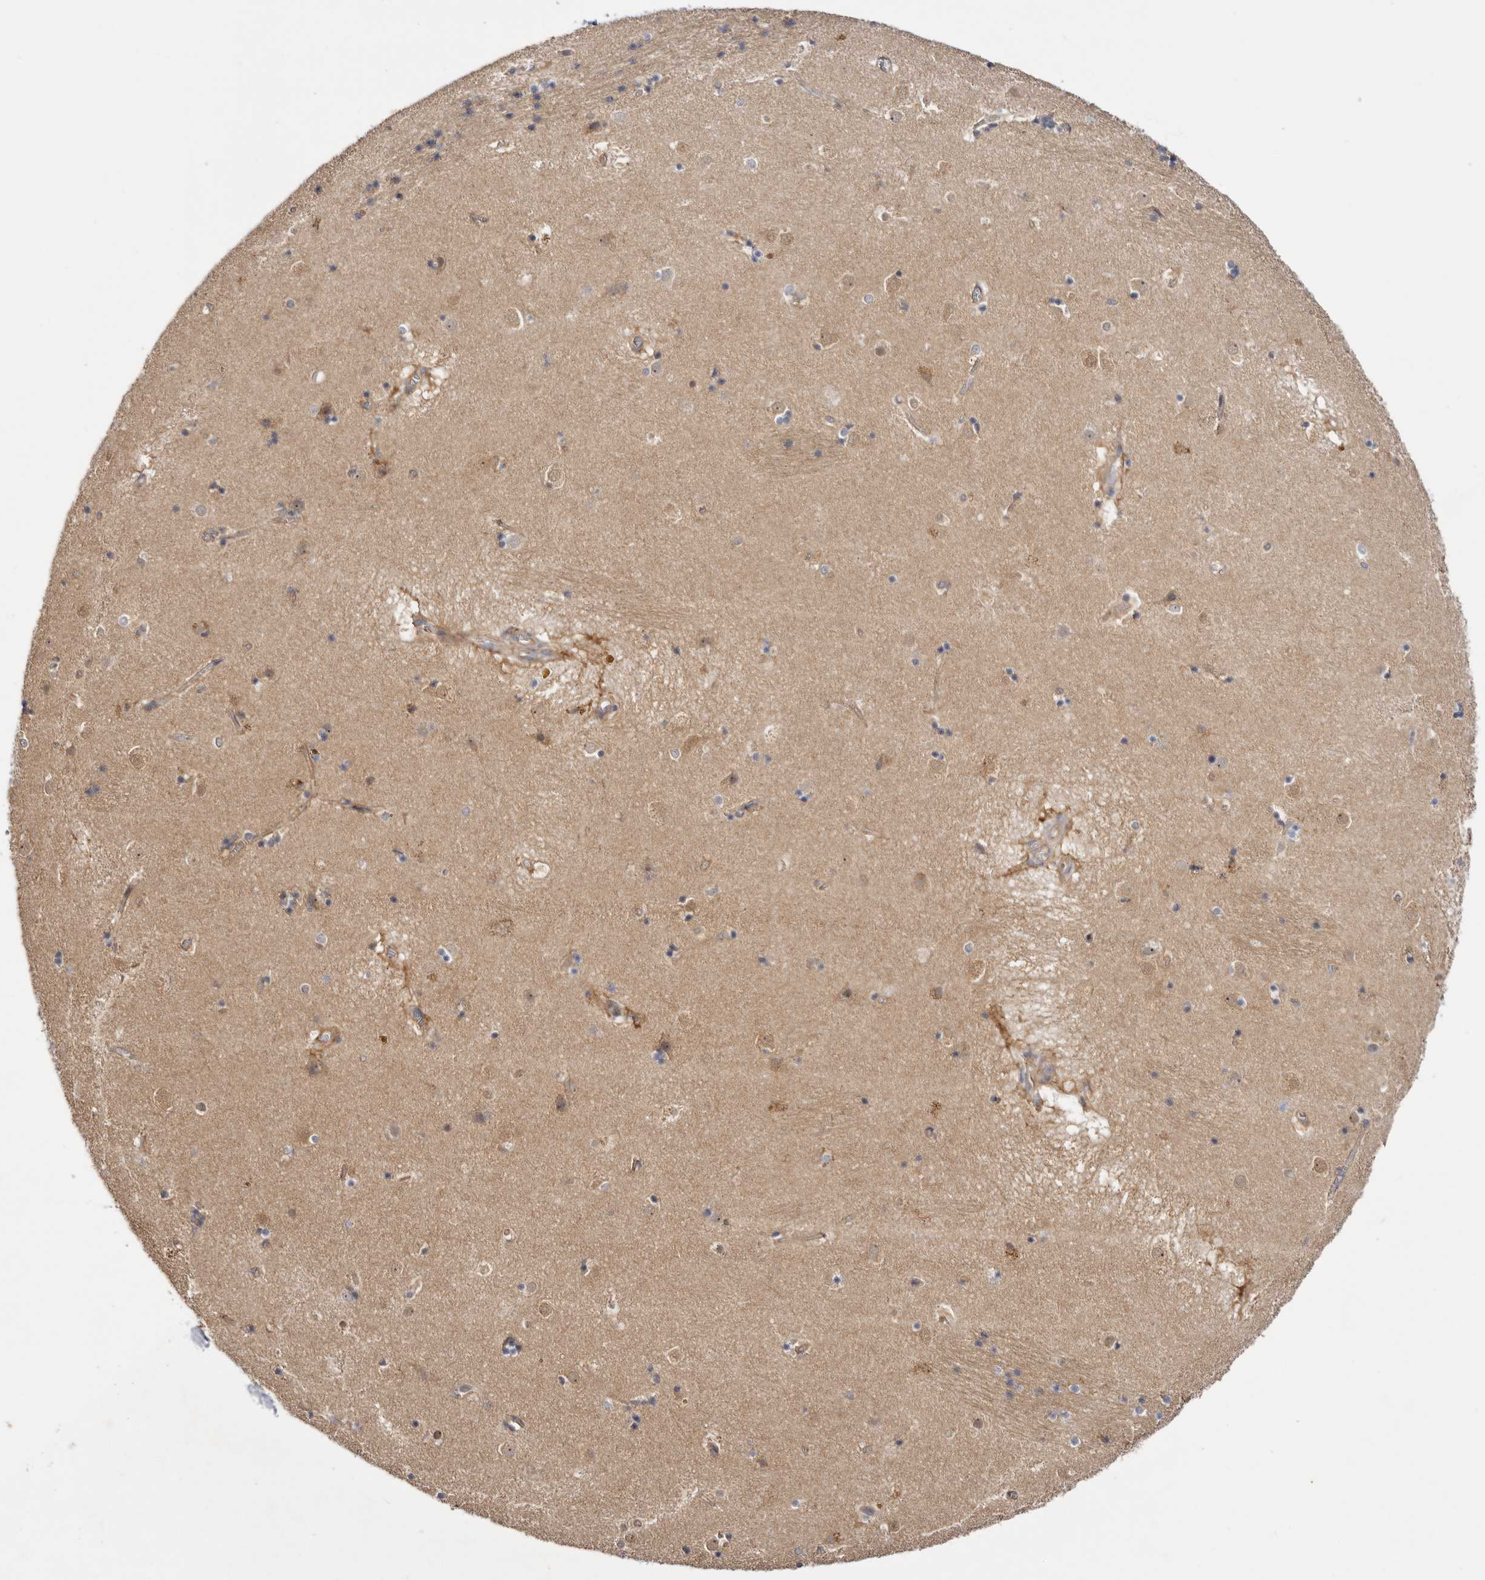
{"staining": {"intensity": "weak", "quantity": "<25%", "location": "cytoplasmic/membranous,nuclear"}, "tissue": "caudate", "cell_type": "Glial cells", "image_type": "normal", "snomed": [{"axis": "morphology", "description": "Normal tissue, NOS"}, {"axis": "topography", "description": "Lateral ventricle wall"}], "caption": "Immunohistochemical staining of unremarkable caudate displays no significant expression in glial cells.", "gene": "PANK4", "patient": {"sex": "male", "age": 70}}